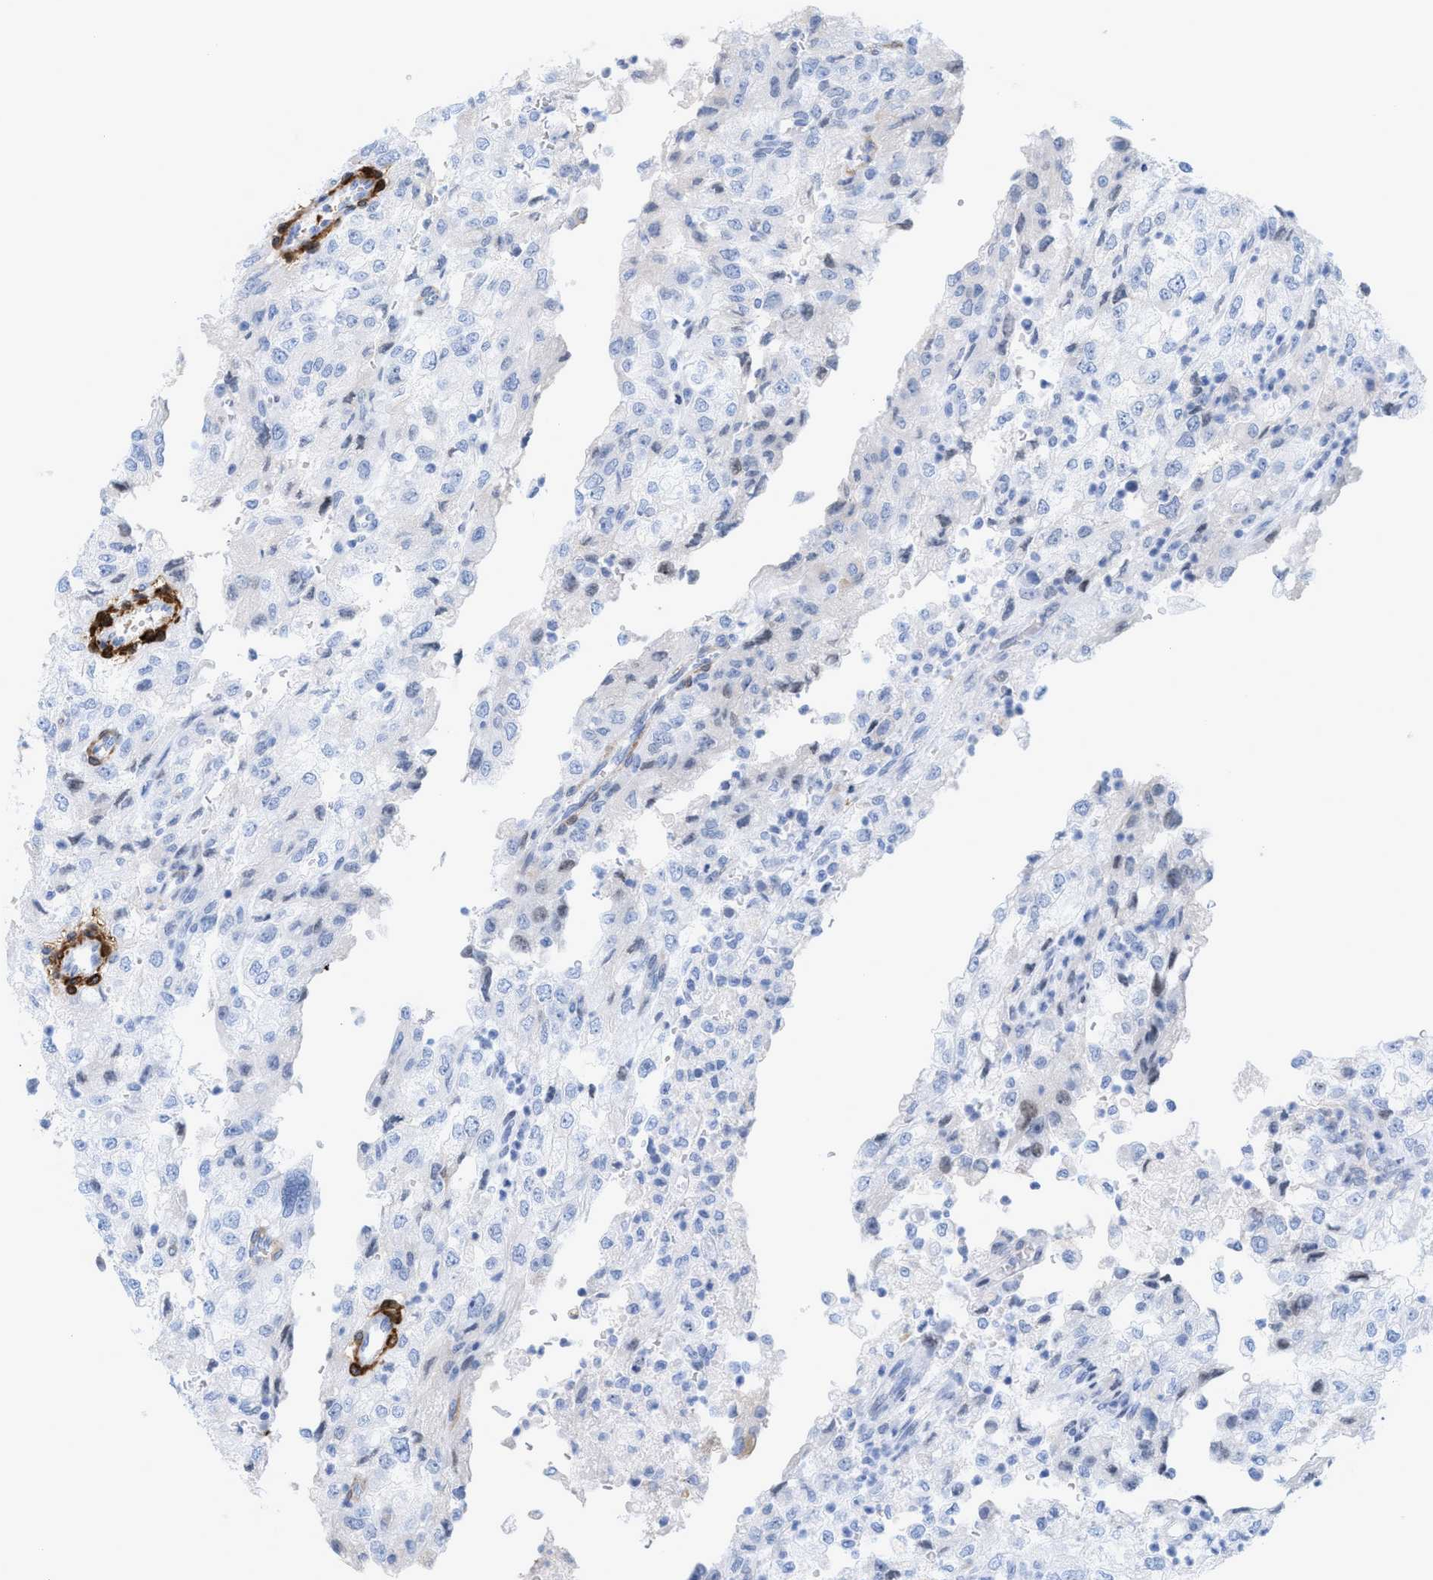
{"staining": {"intensity": "negative", "quantity": "none", "location": "none"}, "tissue": "renal cancer", "cell_type": "Tumor cells", "image_type": "cancer", "snomed": [{"axis": "morphology", "description": "Adenocarcinoma, NOS"}, {"axis": "topography", "description": "Kidney"}], "caption": "An image of adenocarcinoma (renal) stained for a protein demonstrates no brown staining in tumor cells.", "gene": "TAGLN", "patient": {"sex": "female", "age": 54}}